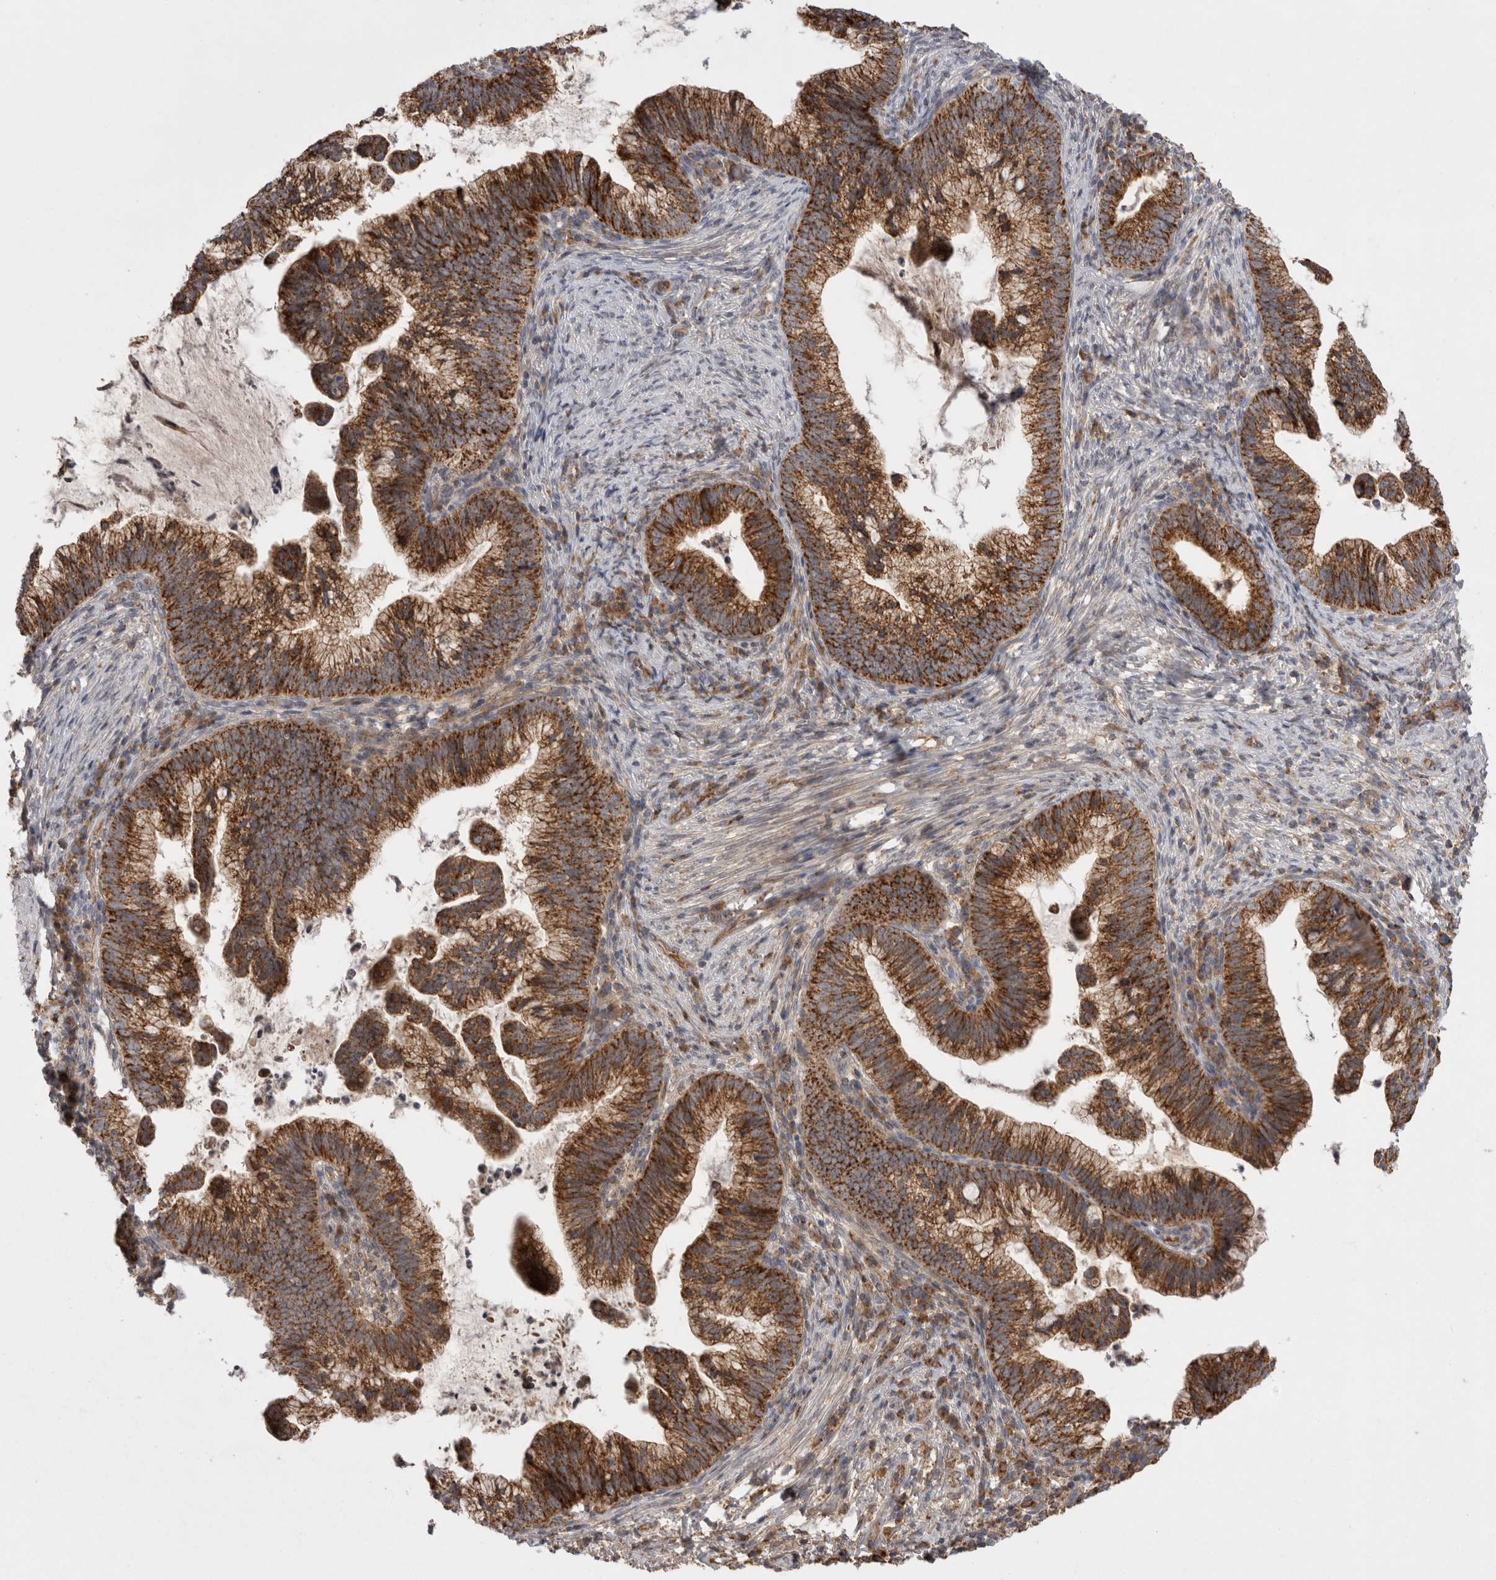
{"staining": {"intensity": "moderate", "quantity": ">75%", "location": "cytoplasmic/membranous"}, "tissue": "cervical cancer", "cell_type": "Tumor cells", "image_type": "cancer", "snomed": [{"axis": "morphology", "description": "Adenocarcinoma, NOS"}, {"axis": "topography", "description": "Cervix"}], "caption": "The micrograph displays a brown stain indicating the presence of a protein in the cytoplasmic/membranous of tumor cells in adenocarcinoma (cervical).", "gene": "DARS2", "patient": {"sex": "female", "age": 36}}